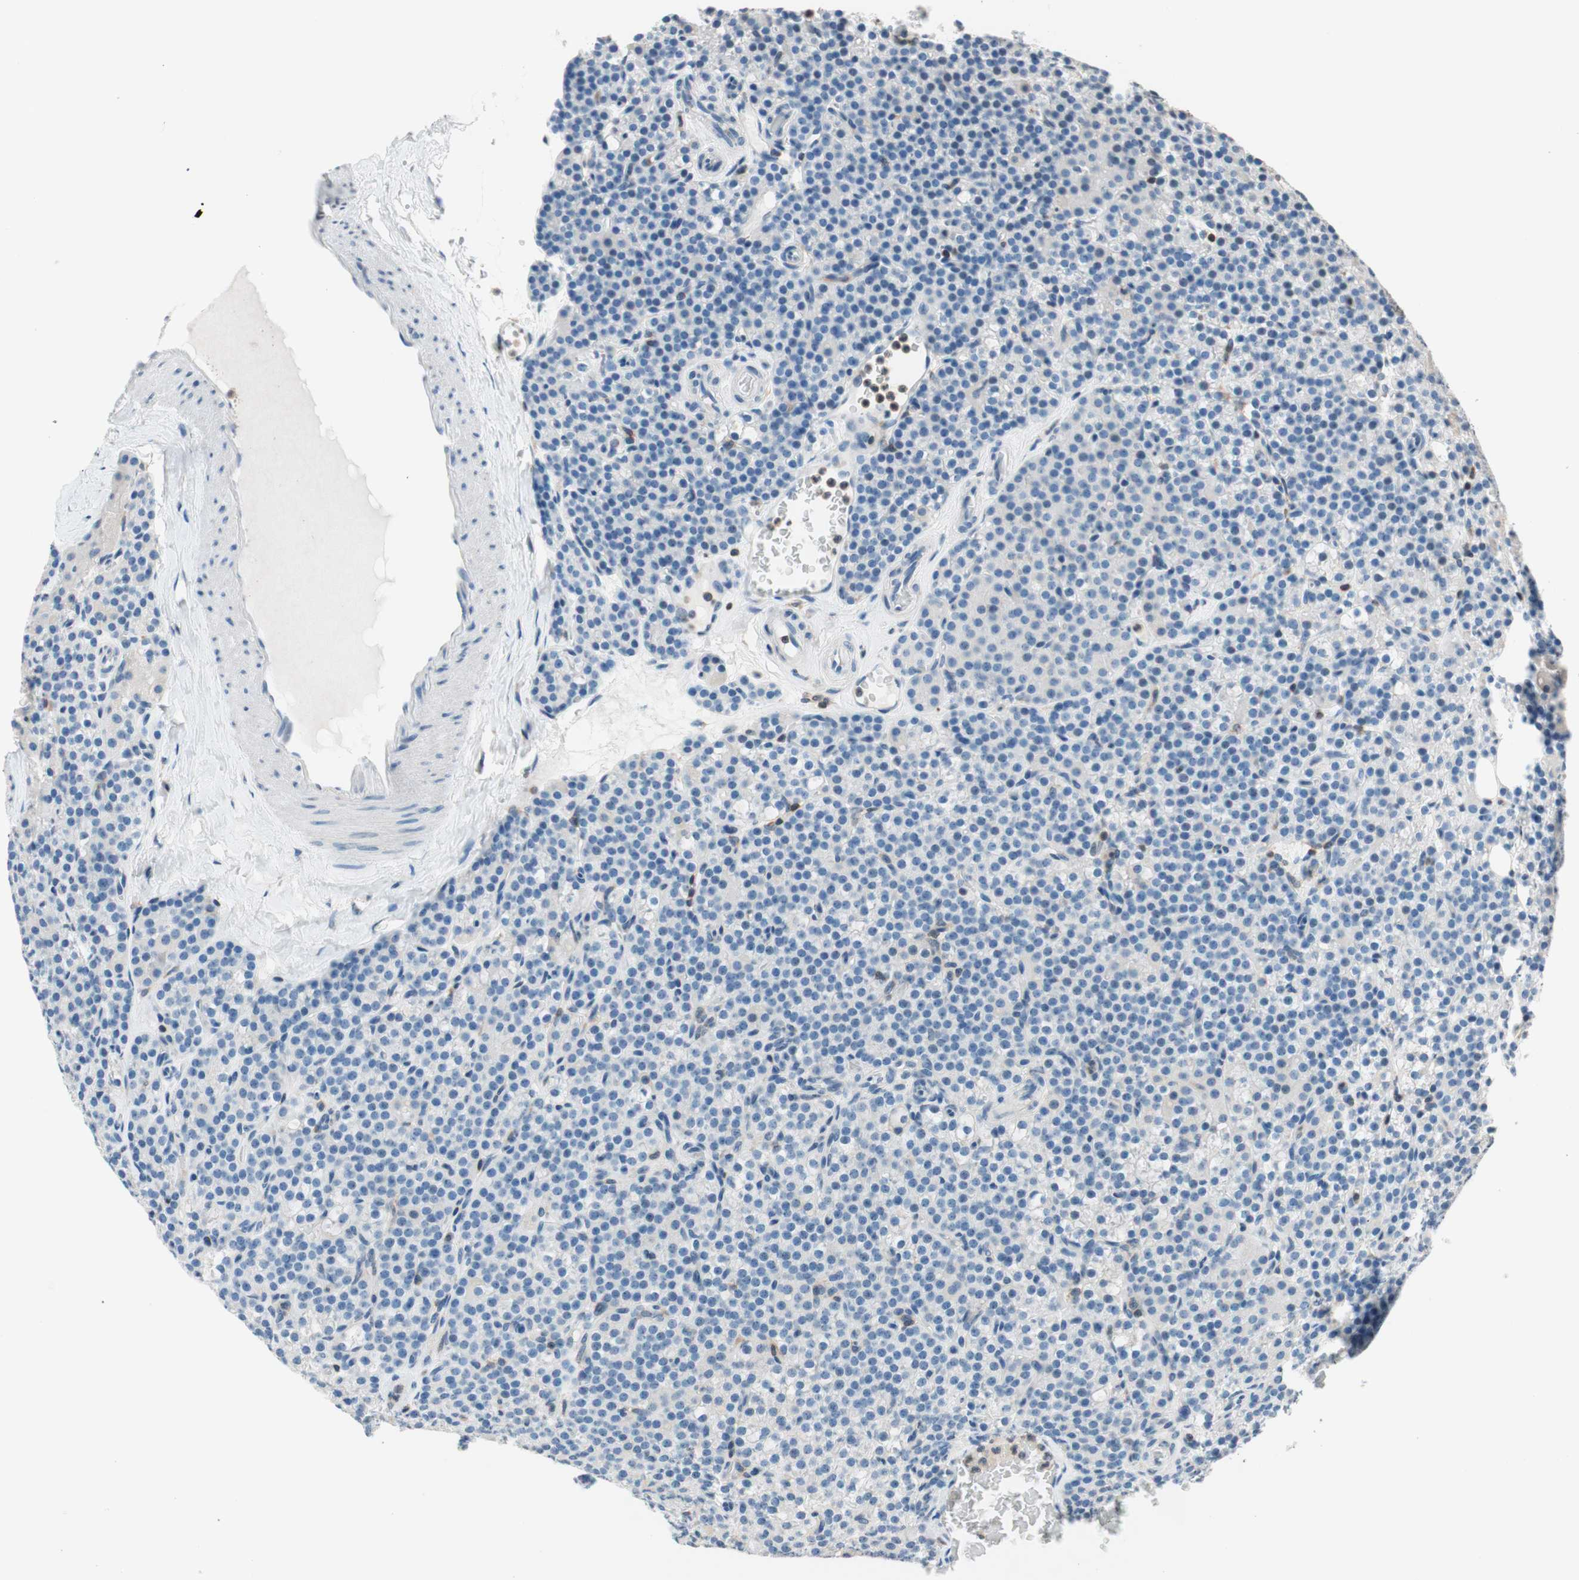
{"staining": {"intensity": "negative", "quantity": "none", "location": "none"}, "tissue": "parathyroid gland", "cell_type": "Glandular cells", "image_type": "normal", "snomed": [{"axis": "morphology", "description": "Normal tissue, NOS"}, {"axis": "topography", "description": "Parathyroid gland"}], "caption": "Immunohistochemical staining of normal parathyroid gland reveals no significant expression in glandular cells. The staining is performed using DAB (3,3'-diaminobenzidine) brown chromogen with nuclei counter-stained in using hematoxylin.", "gene": "WIPF1", "patient": {"sex": "female", "age": 57}}